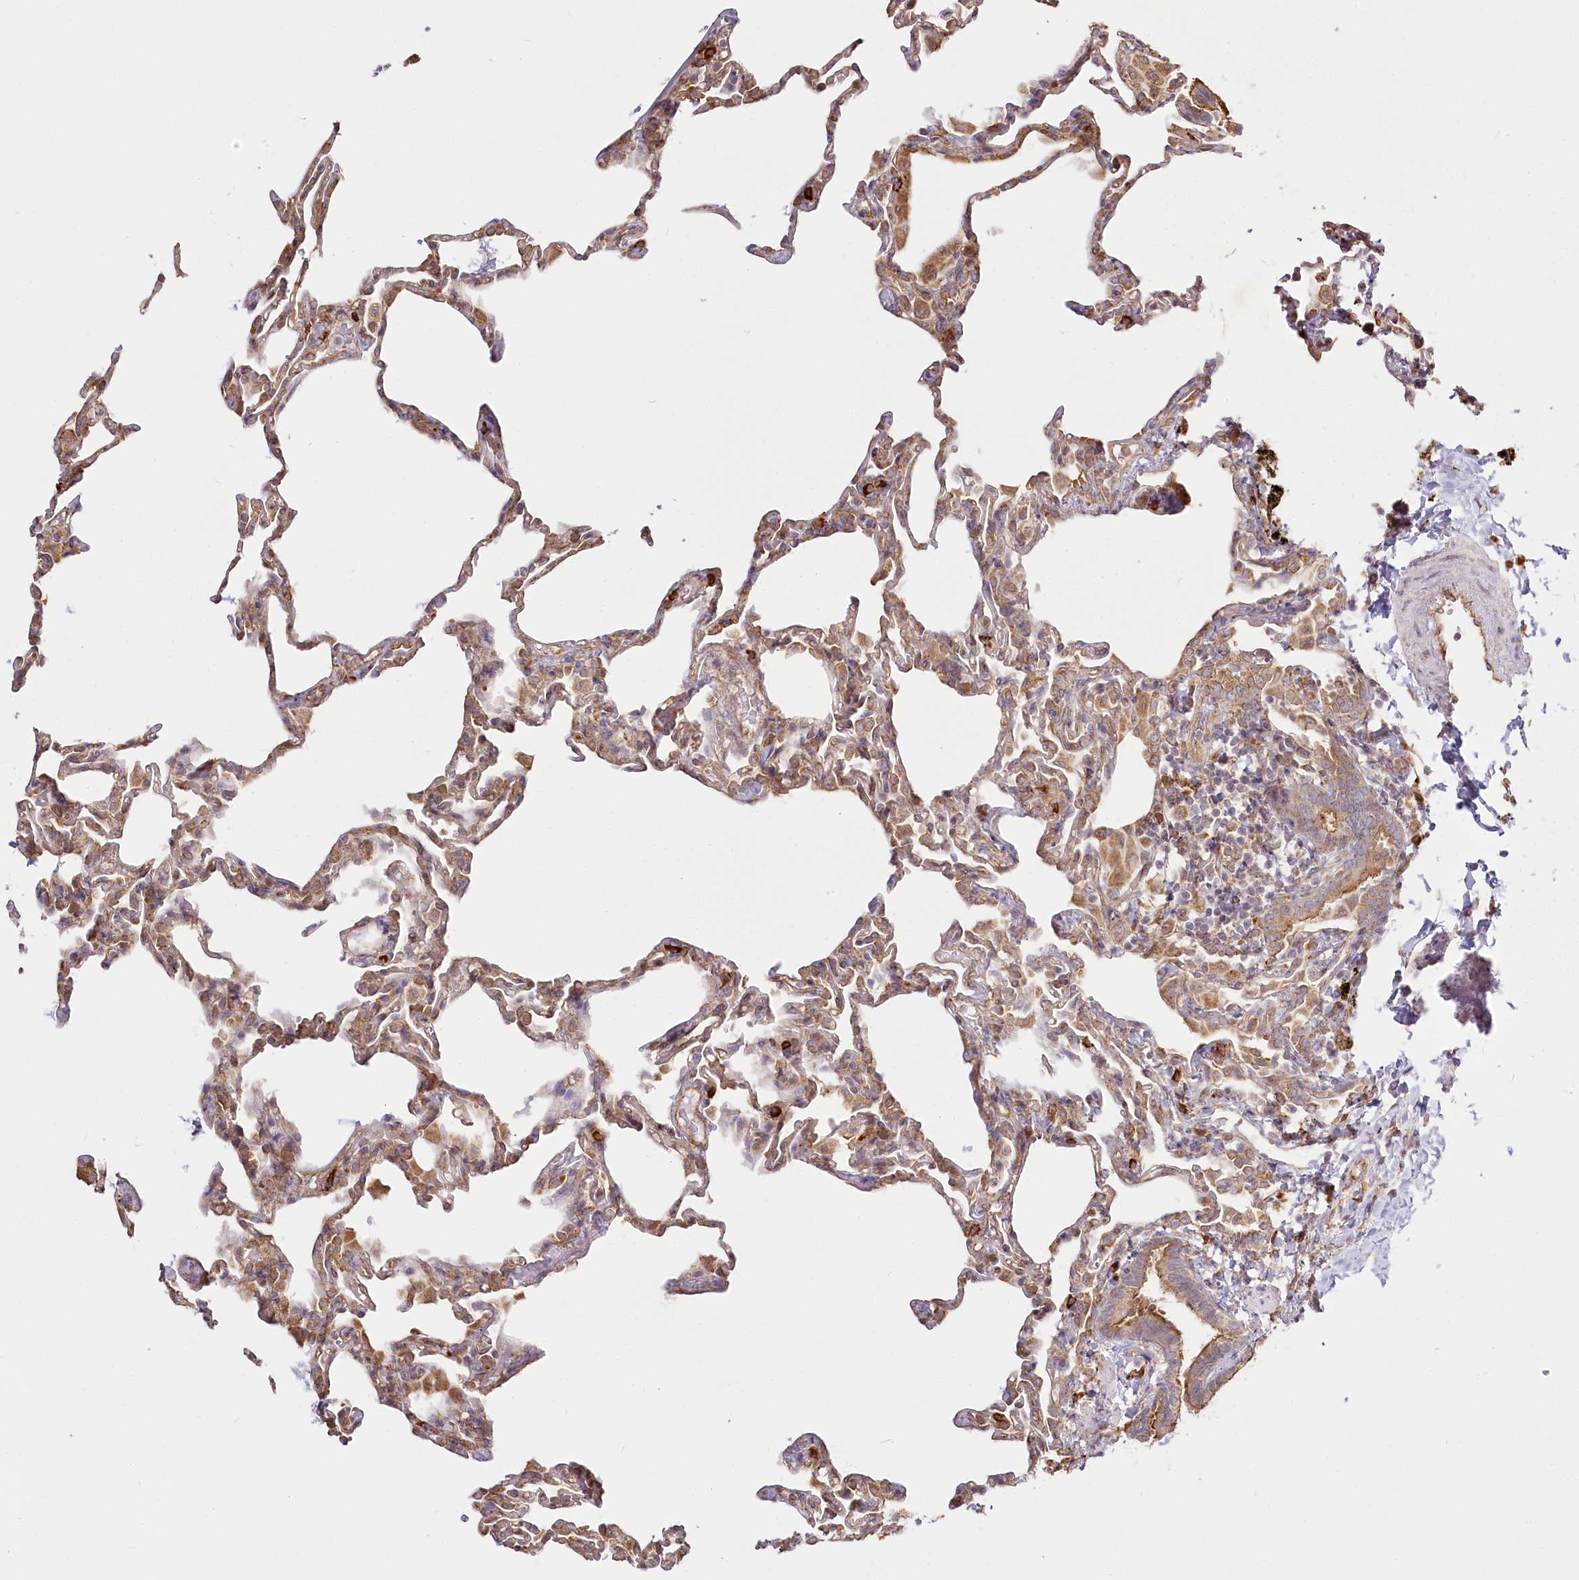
{"staining": {"intensity": "moderate", "quantity": "25%-75%", "location": "cytoplasmic/membranous"}, "tissue": "lung", "cell_type": "Alveolar cells", "image_type": "normal", "snomed": [{"axis": "morphology", "description": "Normal tissue, NOS"}, {"axis": "topography", "description": "Lung"}], "caption": "An IHC image of benign tissue is shown. Protein staining in brown labels moderate cytoplasmic/membranous positivity in lung within alveolar cells.", "gene": "FAM13A", "patient": {"sex": "male", "age": 20}}